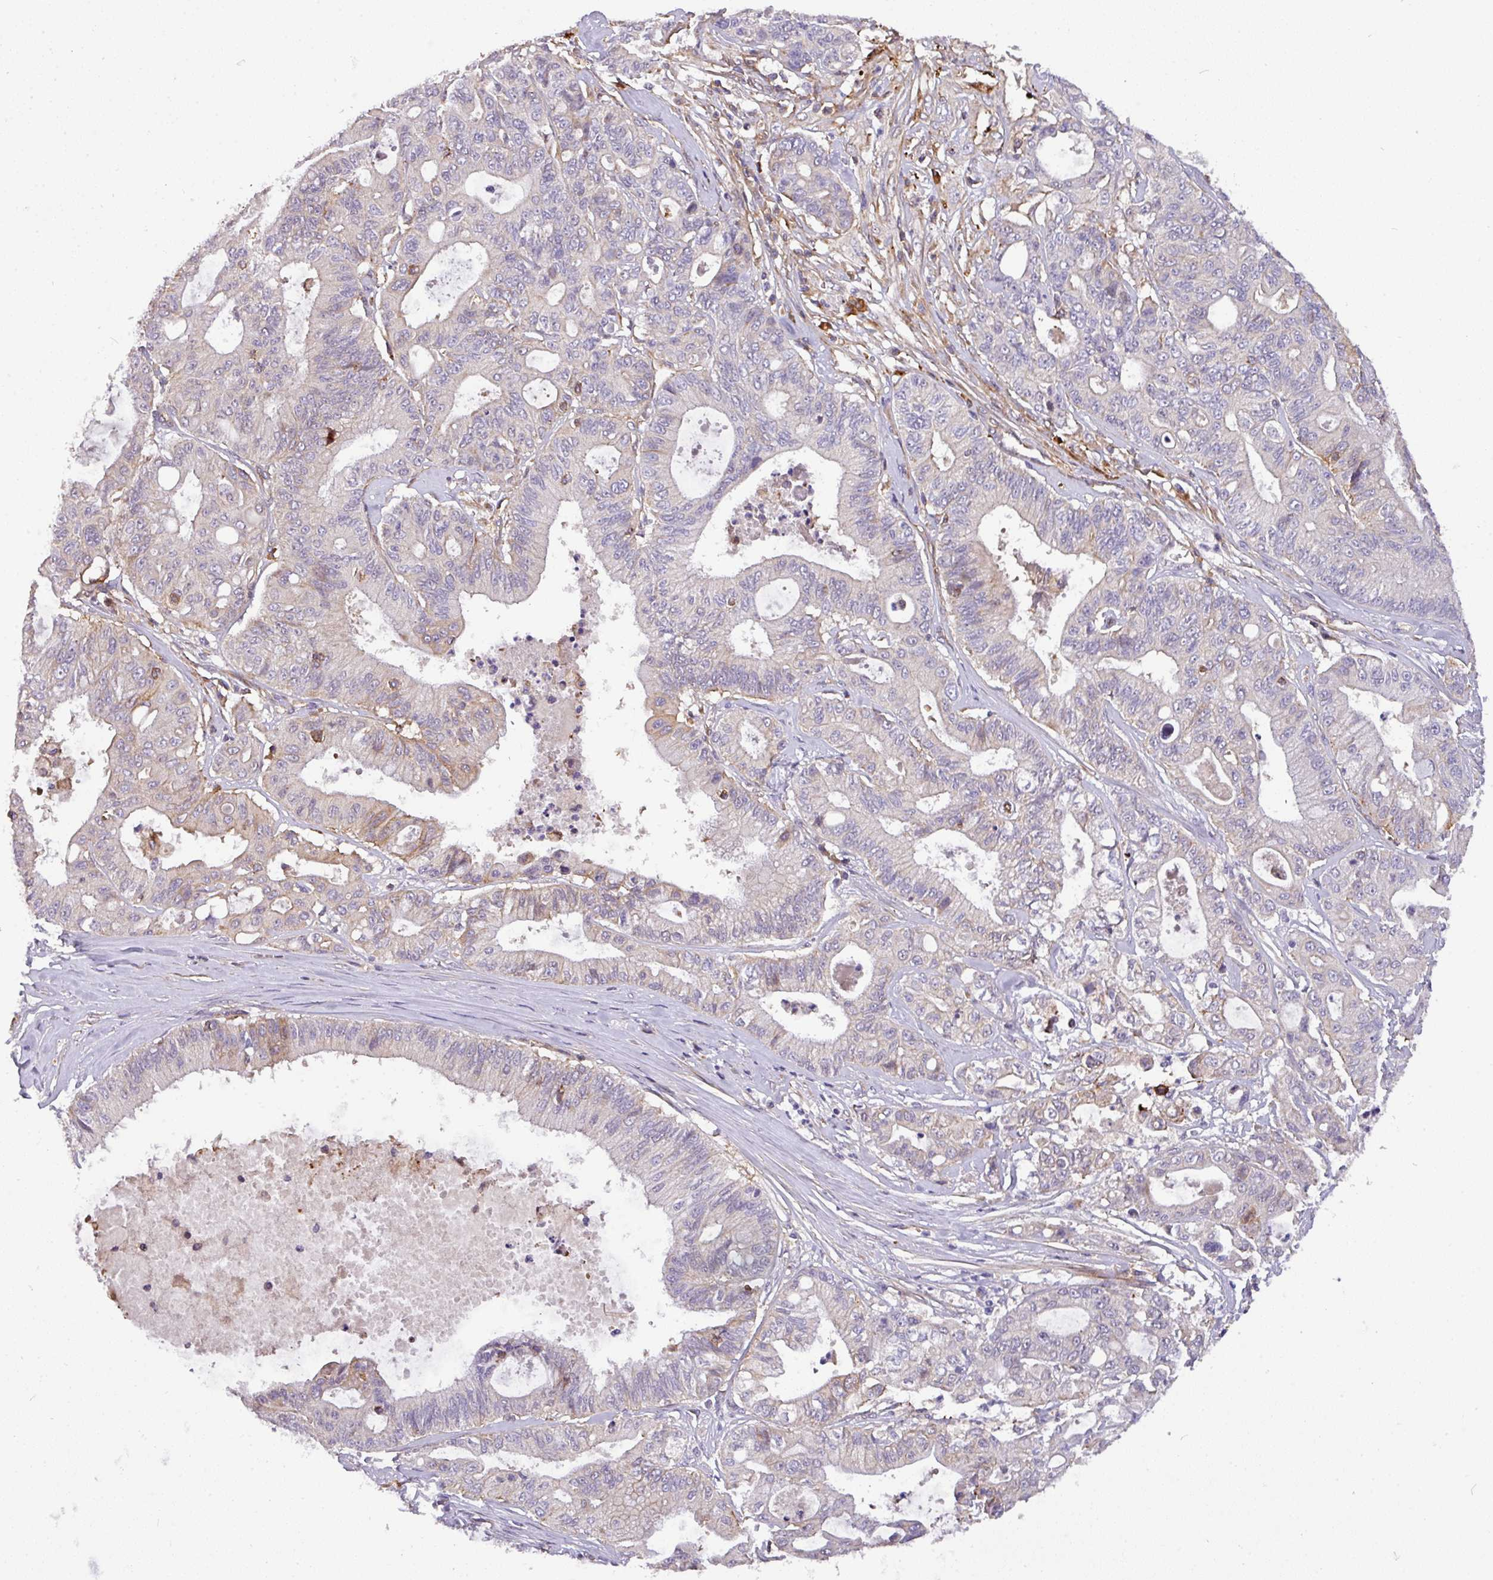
{"staining": {"intensity": "weak", "quantity": "<25%", "location": "cytoplasmic/membranous"}, "tissue": "ovarian cancer", "cell_type": "Tumor cells", "image_type": "cancer", "snomed": [{"axis": "morphology", "description": "Cystadenocarcinoma, mucinous, NOS"}, {"axis": "topography", "description": "Ovary"}], "caption": "Tumor cells are negative for brown protein staining in ovarian mucinous cystadenocarcinoma. The staining was performed using DAB (3,3'-diaminobenzidine) to visualize the protein expression in brown, while the nuclei were stained in blue with hematoxylin (Magnification: 20x).", "gene": "CASS4", "patient": {"sex": "female", "age": 70}}